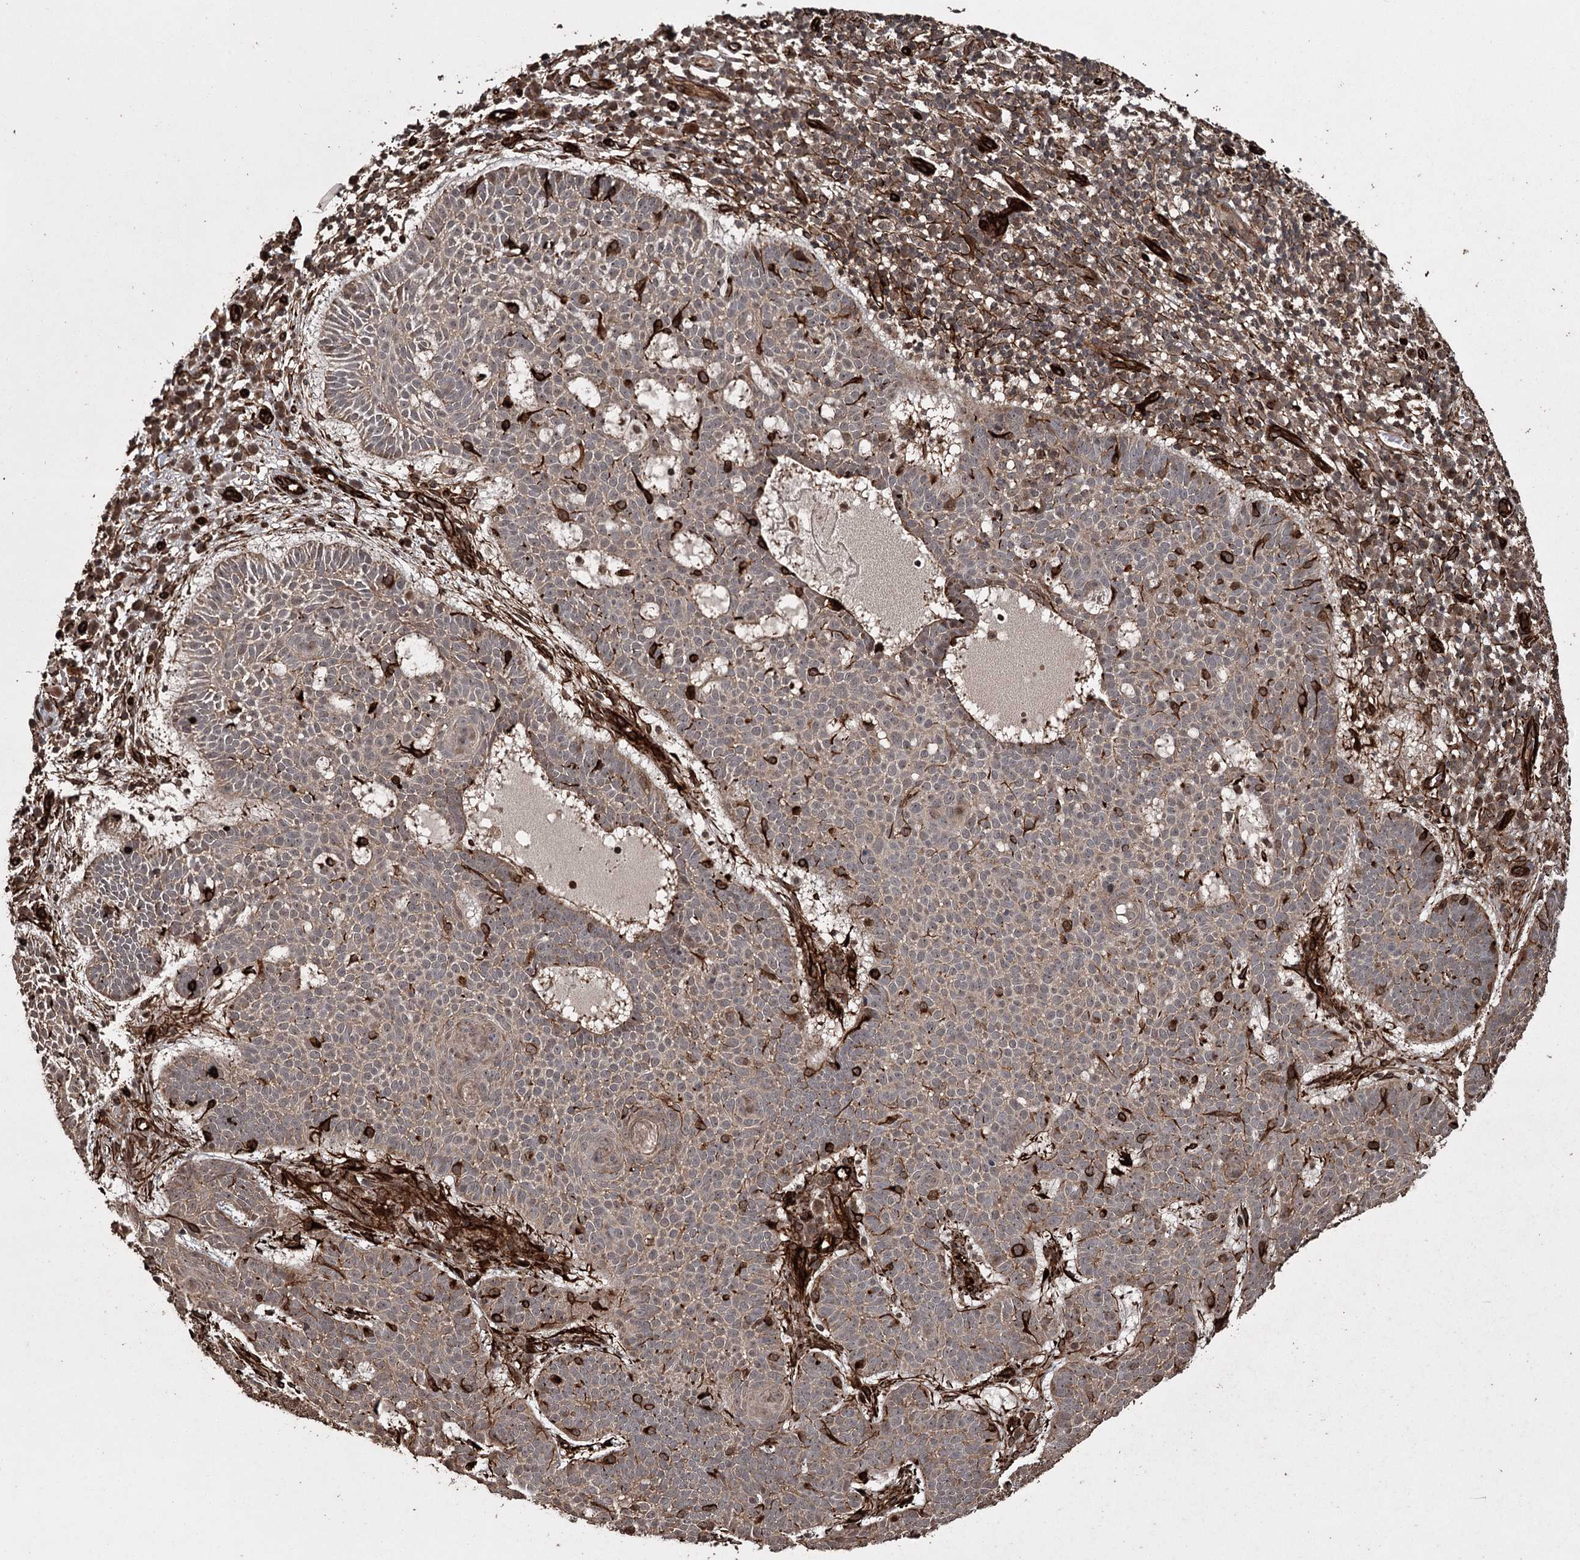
{"staining": {"intensity": "moderate", "quantity": "<25%", "location": "cytoplasmic/membranous"}, "tissue": "skin cancer", "cell_type": "Tumor cells", "image_type": "cancer", "snomed": [{"axis": "morphology", "description": "Basal cell carcinoma"}, {"axis": "topography", "description": "Skin"}], "caption": "Immunohistochemical staining of human skin cancer (basal cell carcinoma) shows low levels of moderate cytoplasmic/membranous protein expression in approximately <25% of tumor cells.", "gene": "RPAP3", "patient": {"sex": "male", "age": 85}}